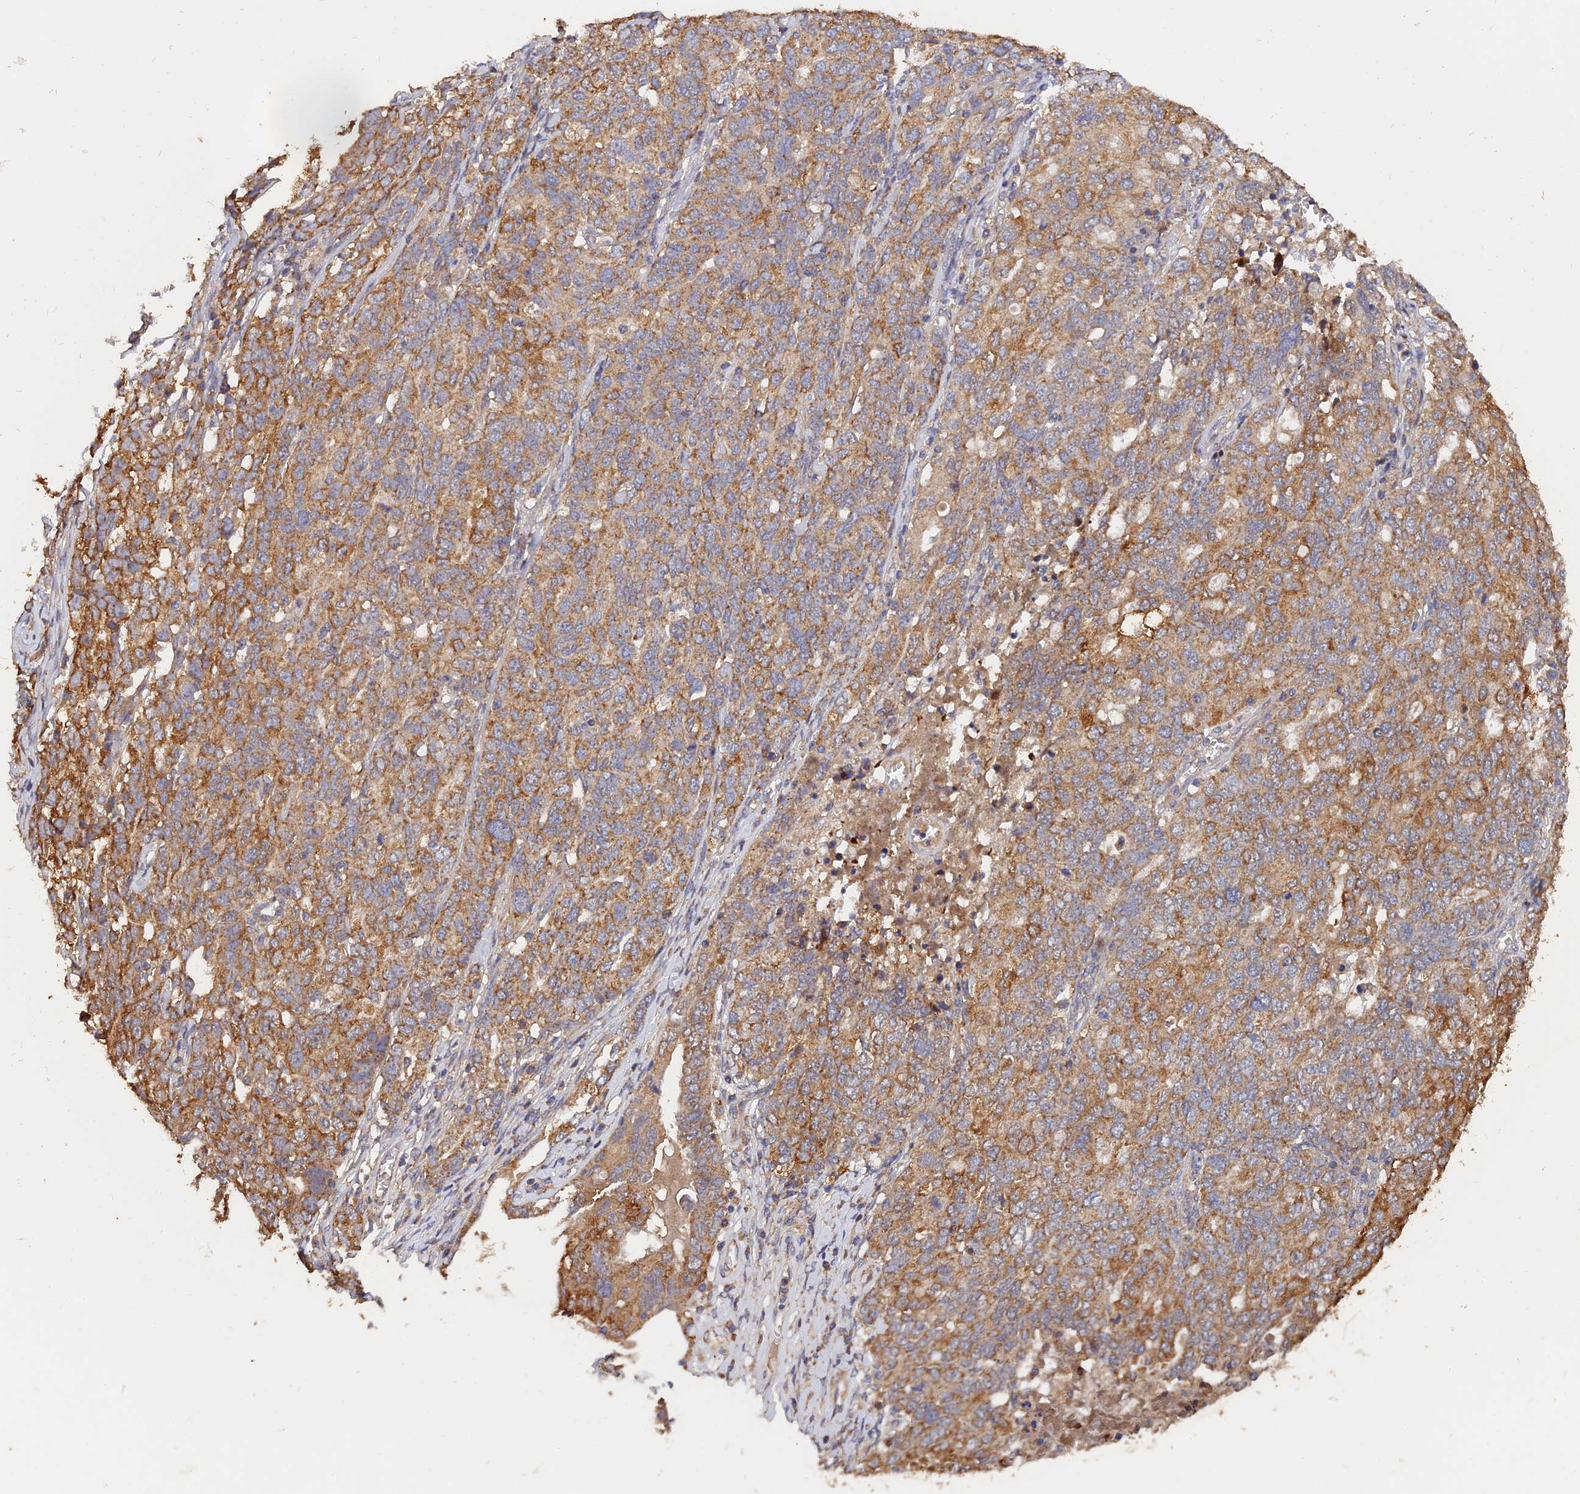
{"staining": {"intensity": "moderate", "quantity": "25%-75%", "location": "cytoplasmic/membranous"}, "tissue": "ovarian cancer", "cell_type": "Tumor cells", "image_type": "cancer", "snomed": [{"axis": "morphology", "description": "Carcinoma, endometroid"}, {"axis": "topography", "description": "Ovary"}], "caption": "Protein expression by immunohistochemistry displays moderate cytoplasmic/membranous staining in about 25%-75% of tumor cells in ovarian cancer (endometroid carcinoma). The staining was performed using DAB to visualize the protein expression in brown, while the nuclei were stained in blue with hematoxylin (Magnification: 20x).", "gene": "SLC38A11", "patient": {"sex": "female", "age": 62}}